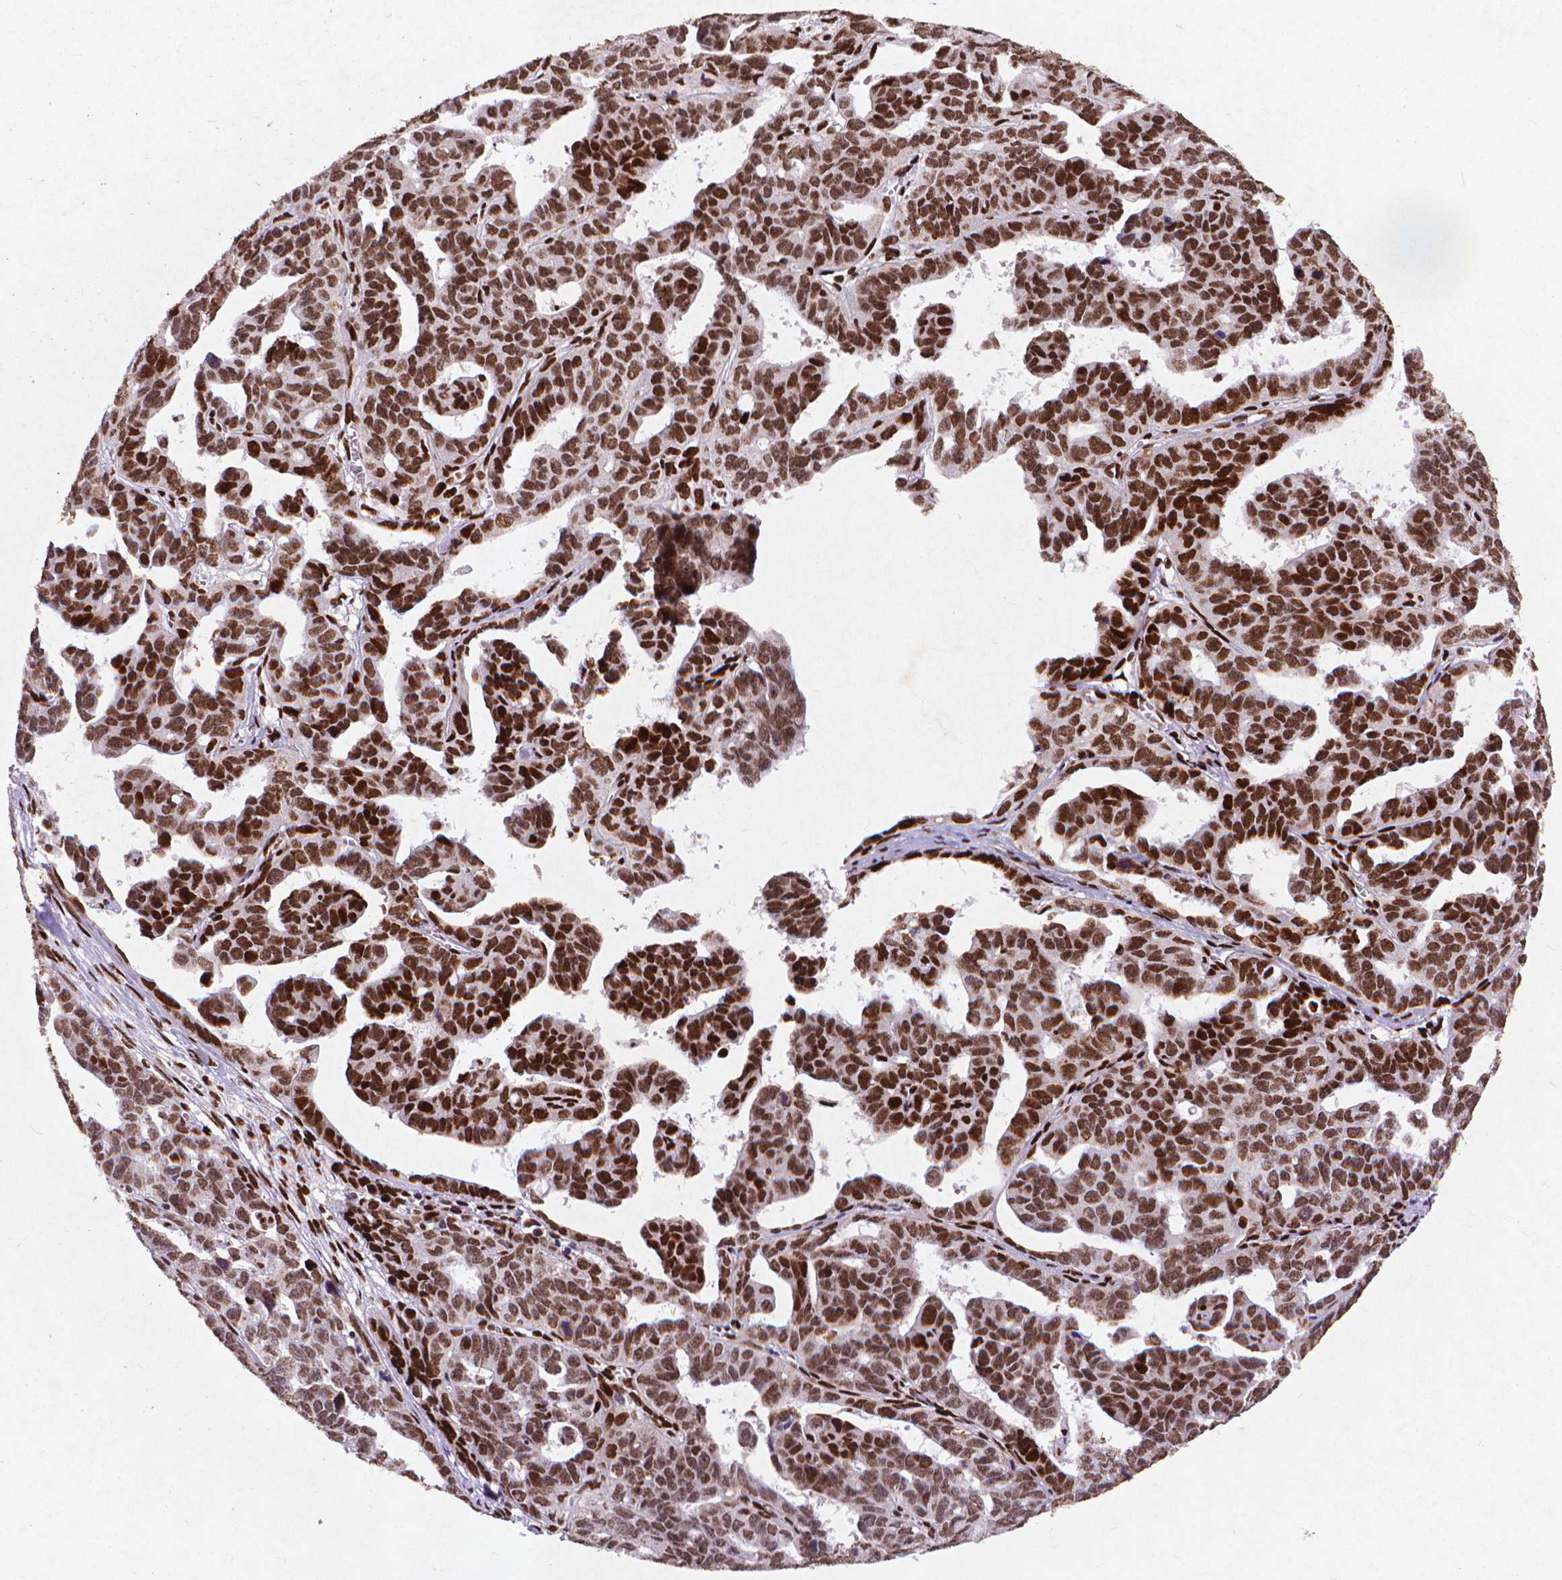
{"staining": {"intensity": "strong", "quantity": ">75%", "location": "nuclear"}, "tissue": "ovarian cancer", "cell_type": "Tumor cells", "image_type": "cancer", "snomed": [{"axis": "morphology", "description": "Cystadenocarcinoma, serous, NOS"}, {"axis": "topography", "description": "Ovary"}], "caption": "Protein positivity by immunohistochemistry exhibits strong nuclear positivity in about >75% of tumor cells in ovarian cancer (serous cystadenocarcinoma).", "gene": "CITED2", "patient": {"sex": "female", "age": 69}}